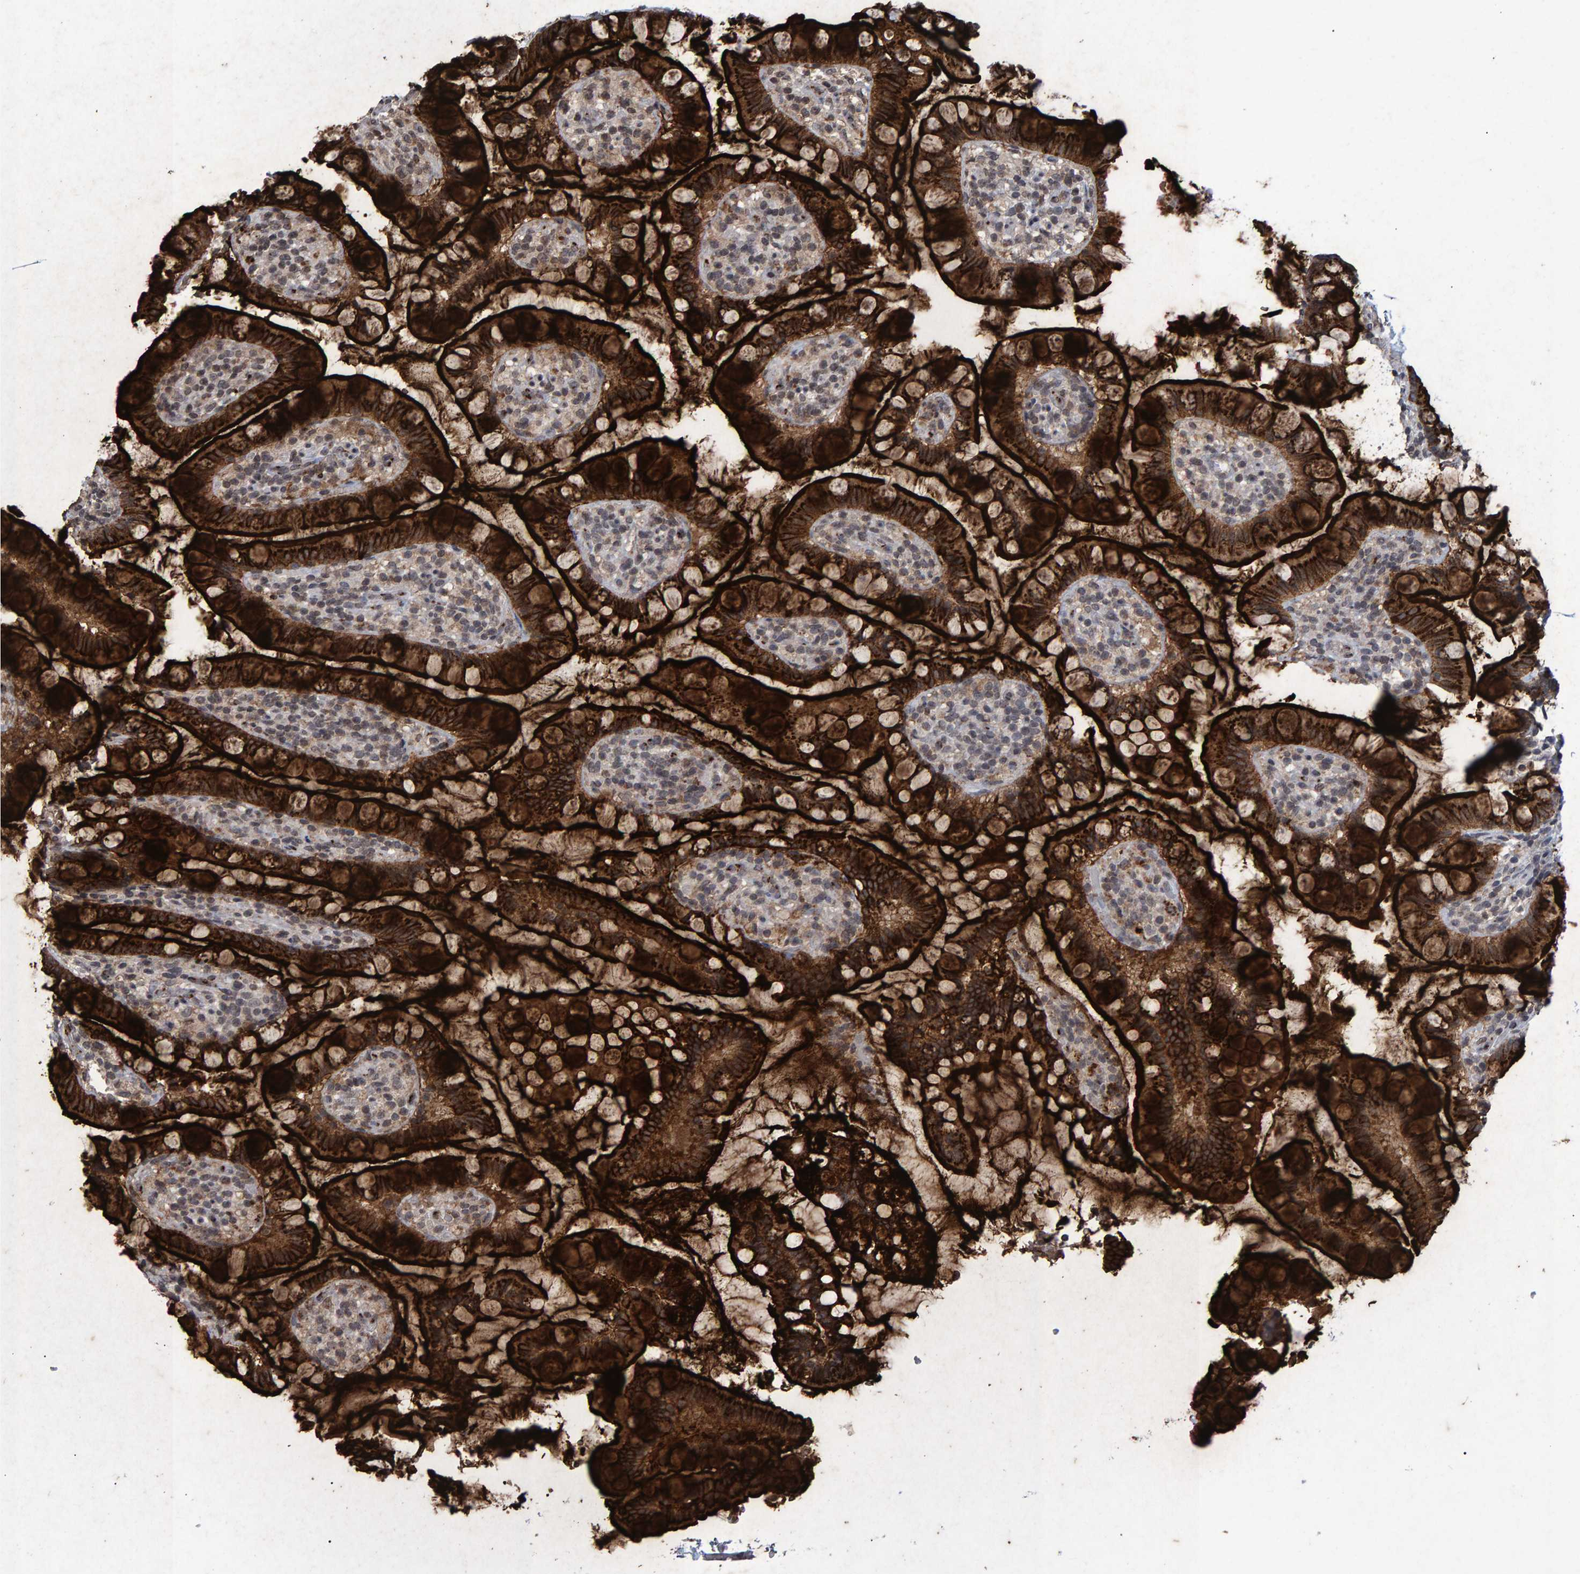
{"staining": {"intensity": "strong", "quantity": "25%-75%", "location": "cytoplasmic/membranous"}, "tissue": "small intestine", "cell_type": "Glandular cells", "image_type": "normal", "snomed": [{"axis": "morphology", "description": "Normal tissue, NOS"}, {"axis": "topography", "description": "Smooth muscle"}, {"axis": "topography", "description": "Small intestine"}], "caption": "This image displays immunohistochemistry staining of normal small intestine, with high strong cytoplasmic/membranous staining in approximately 25%-75% of glandular cells.", "gene": "GALC", "patient": {"sex": "female", "age": 84}}